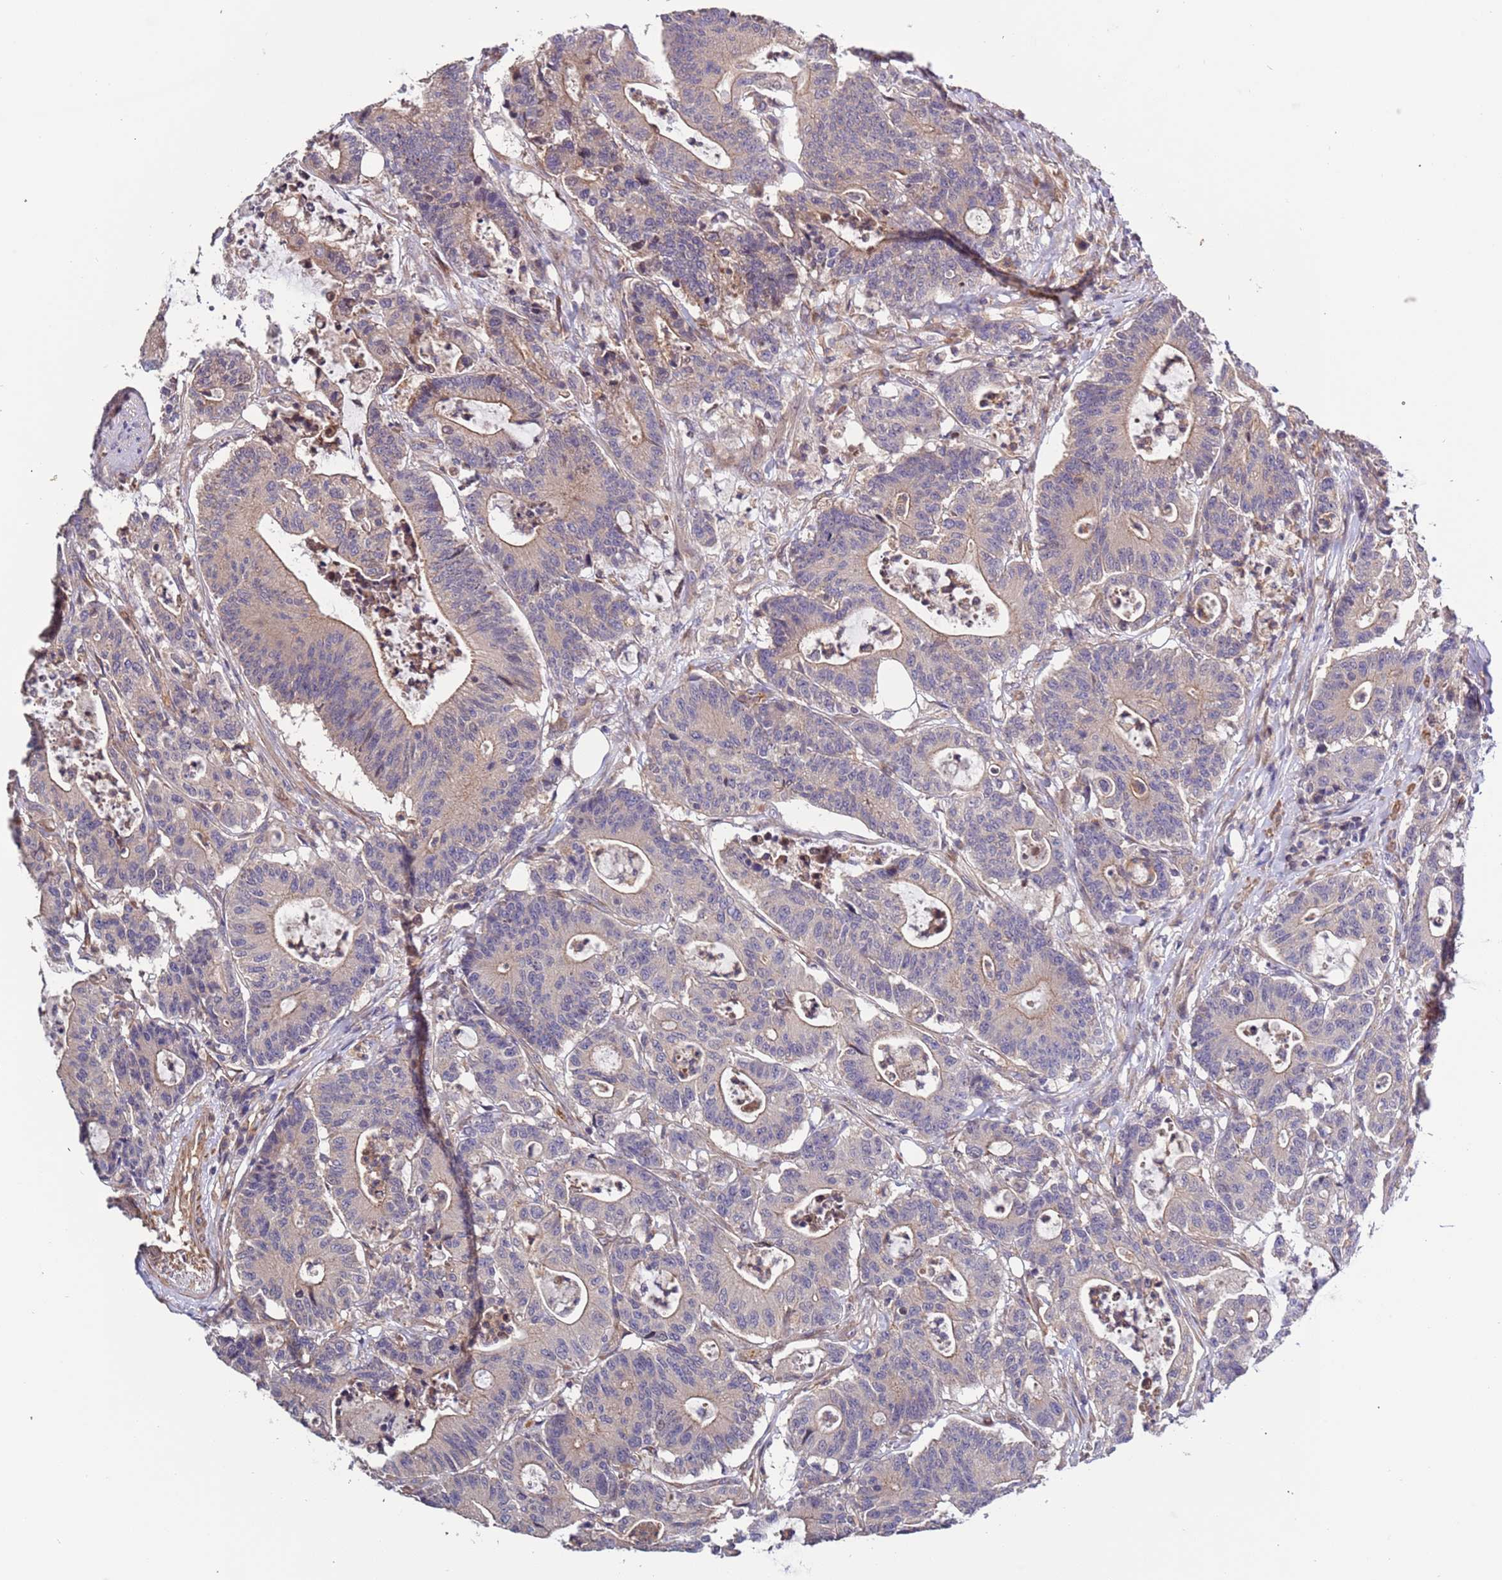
{"staining": {"intensity": "moderate", "quantity": "<25%", "location": "cytoplasmic/membranous"}, "tissue": "colorectal cancer", "cell_type": "Tumor cells", "image_type": "cancer", "snomed": [{"axis": "morphology", "description": "Adenocarcinoma, NOS"}, {"axis": "topography", "description": "Colon"}], "caption": "Adenocarcinoma (colorectal) was stained to show a protein in brown. There is low levels of moderate cytoplasmic/membranous expression in about <25% of tumor cells.", "gene": "LAMB4", "patient": {"sex": "female", "age": 84}}